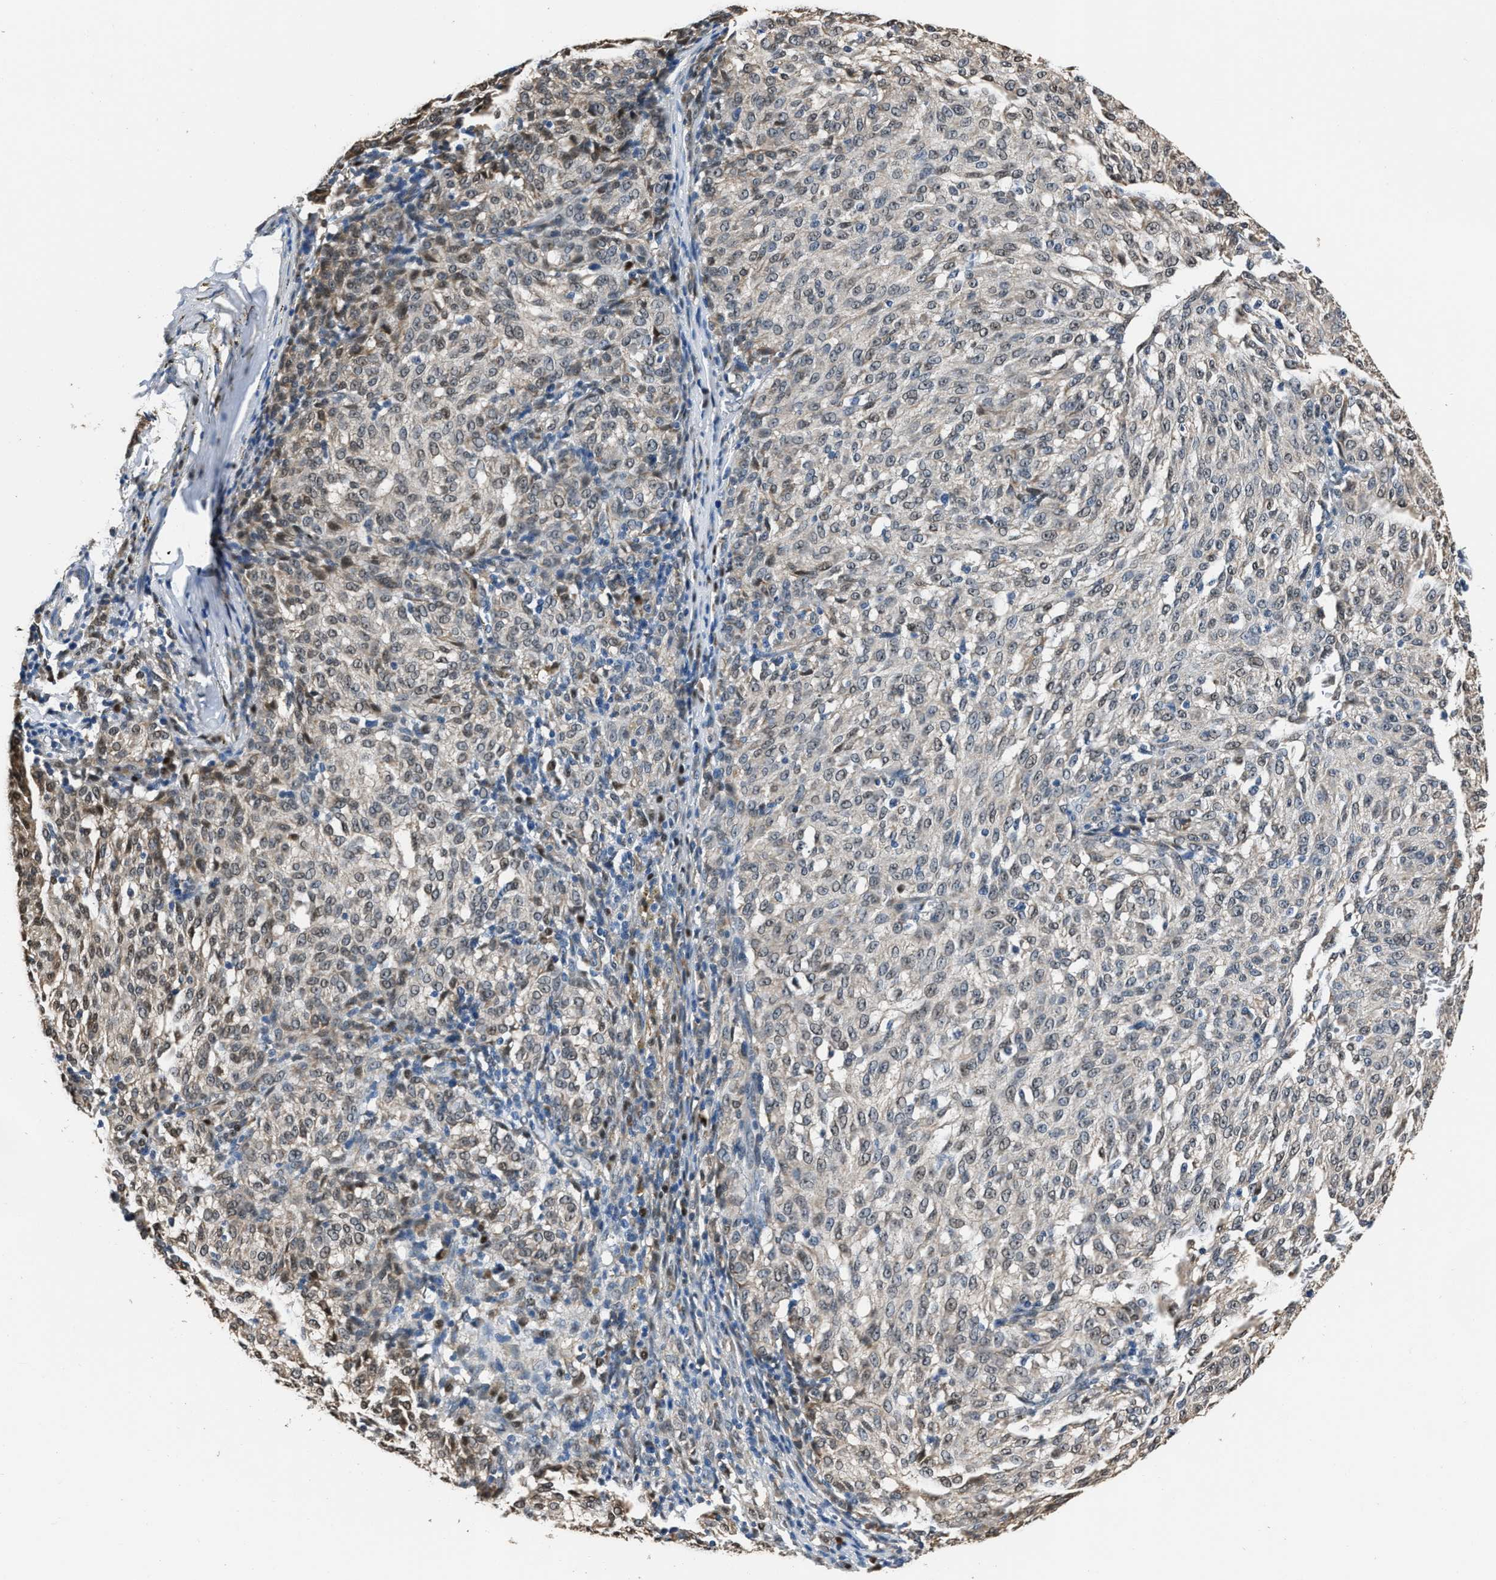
{"staining": {"intensity": "weak", "quantity": "25%-75%", "location": "cytoplasmic/membranous,nuclear"}, "tissue": "melanoma", "cell_type": "Tumor cells", "image_type": "cancer", "snomed": [{"axis": "morphology", "description": "Malignant melanoma, NOS"}, {"axis": "topography", "description": "Skin"}], "caption": "This is a photomicrograph of immunohistochemistry staining of malignant melanoma, which shows weak staining in the cytoplasmic/membranous and nuclear of tumor cells.", "gene": "NSUN5", "patient": {"sex": "female", "age": 72}}